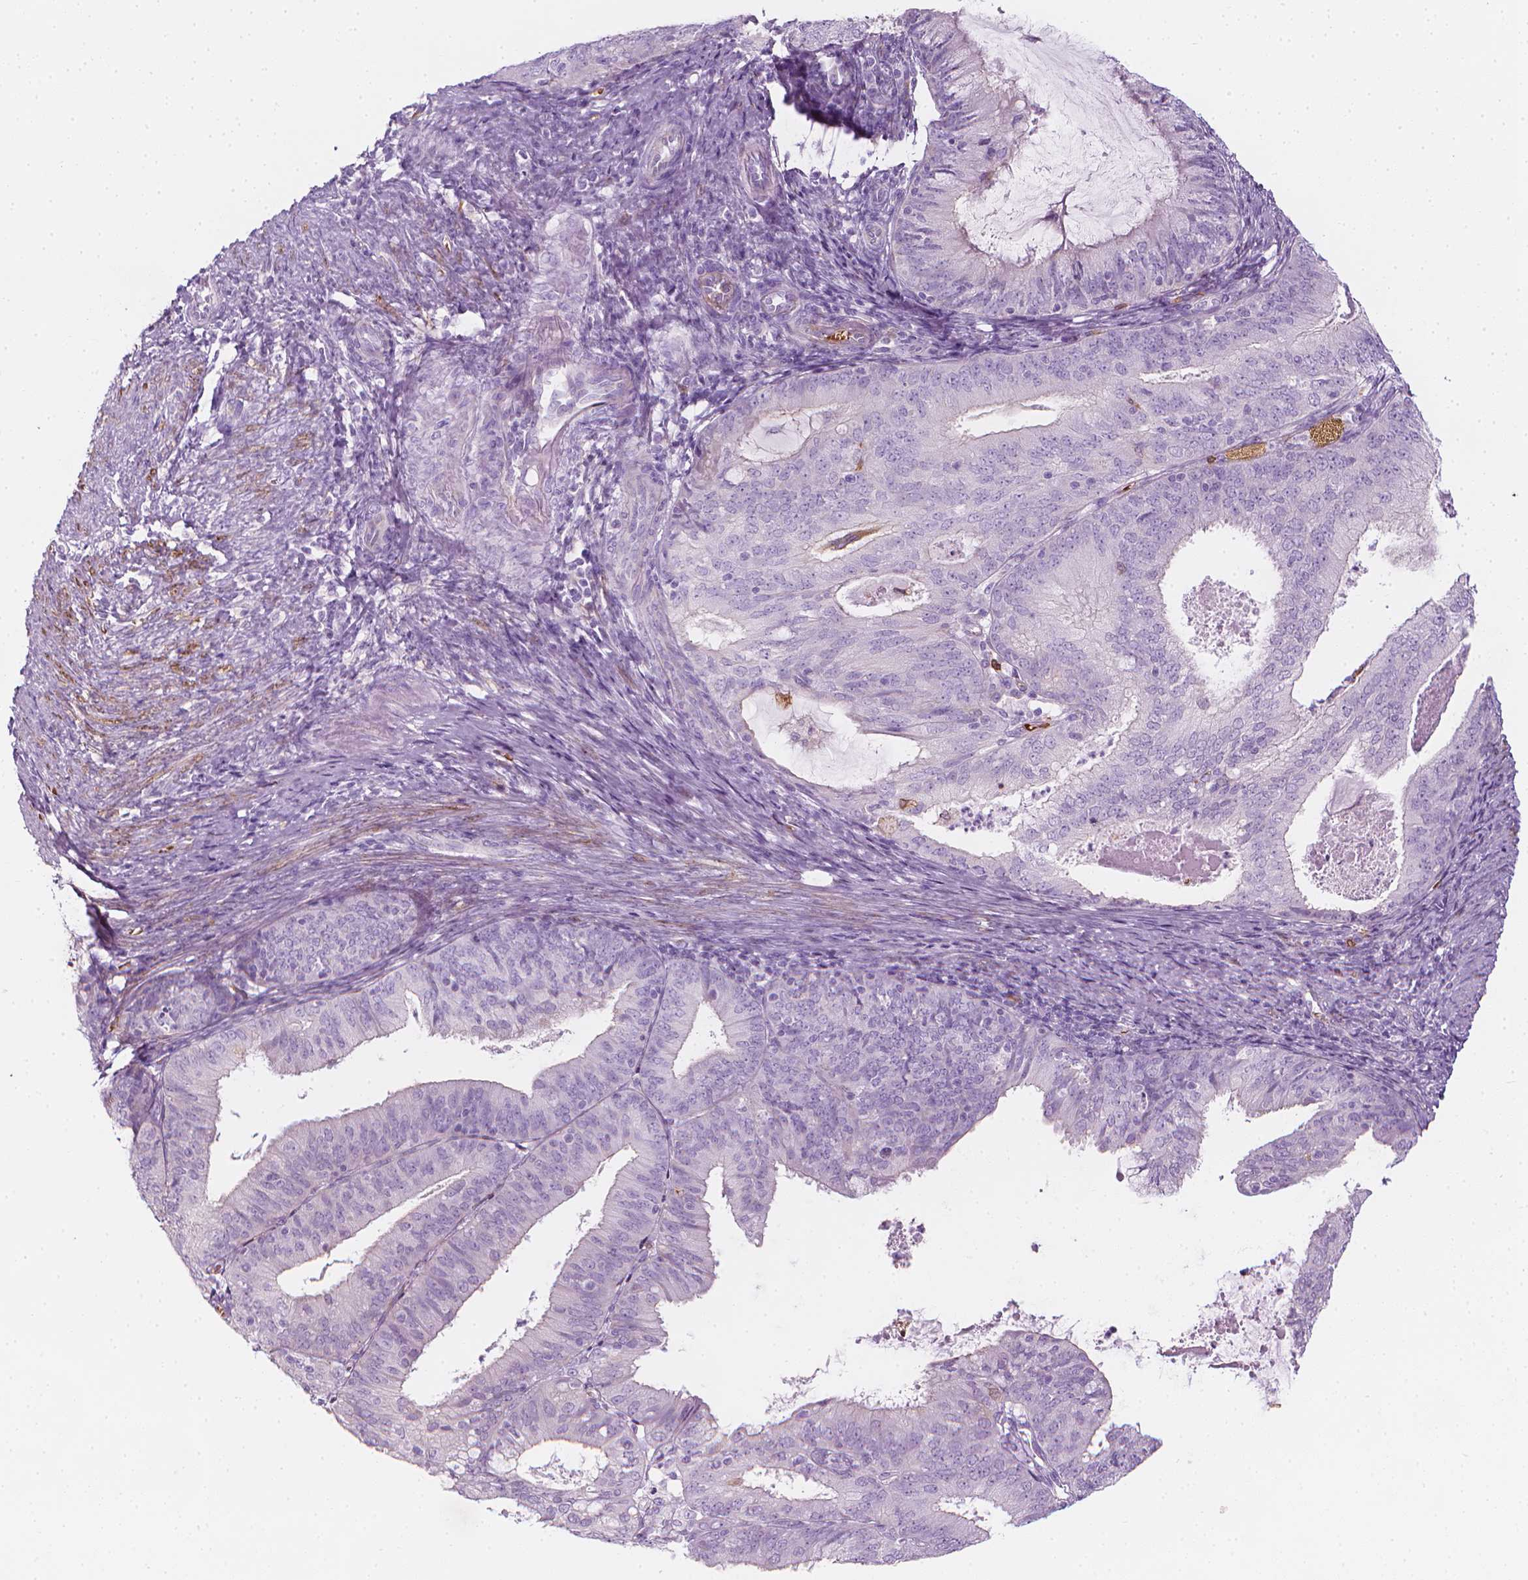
{"staining": {"intensity": "negative", "quantity": "none", "location": "none"}, "tissue": "endometrial cancer", "cell_type": "Tumor cells", "image_type": "cancer", "snomed": [{"axis": "morphology", "description": "Adenocarcinoma, NOS"}, {"axis": "topography", "description": "Endometrium"}], "caption": "This is a micrograph of immunohistochemistry staining of endometrial cancer (adenocarcinoma), which shows no positivity in tumor cells.", "gene": "CES1", "patient": {"sex": "female", "age": 57}}